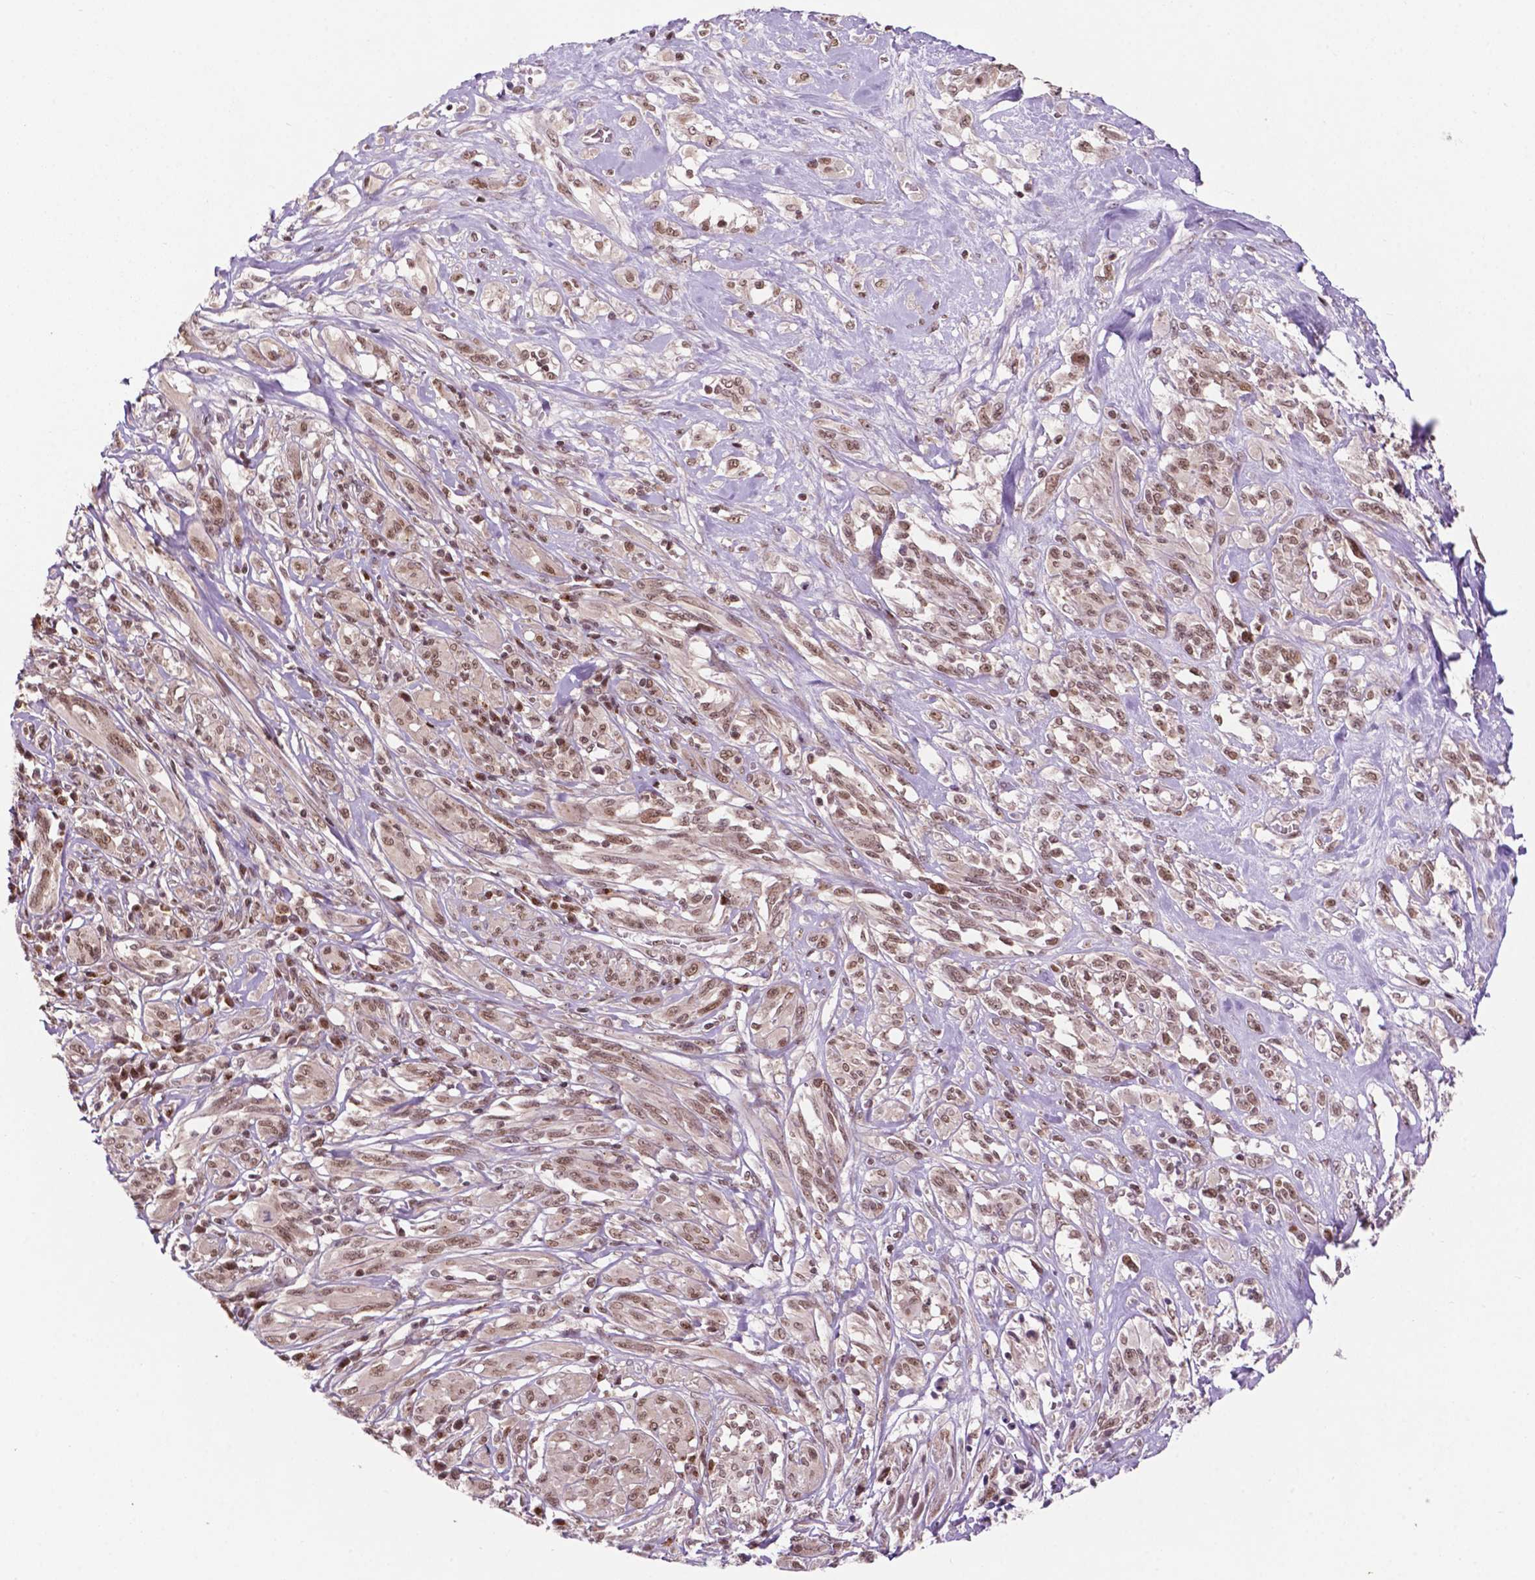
{"staining": {"intensity": "moderate", "quantity": ">75%", "location": "nuclear"}, "tissue": "melanoma", "cell_type": "Tumor cells", "image_type": "cancer", "snomed": [{"axis": "morphology", "description": "Malignant melanoma, NOS"}, {"axis": "topography", "description": "Skin"}], "caption": "Protein staining displays moderate nuclear positivity in about >75% of tumor cells in malignant melanoma.", "gene": "PER2", "patient": {"sex": "female", "age": 91}}